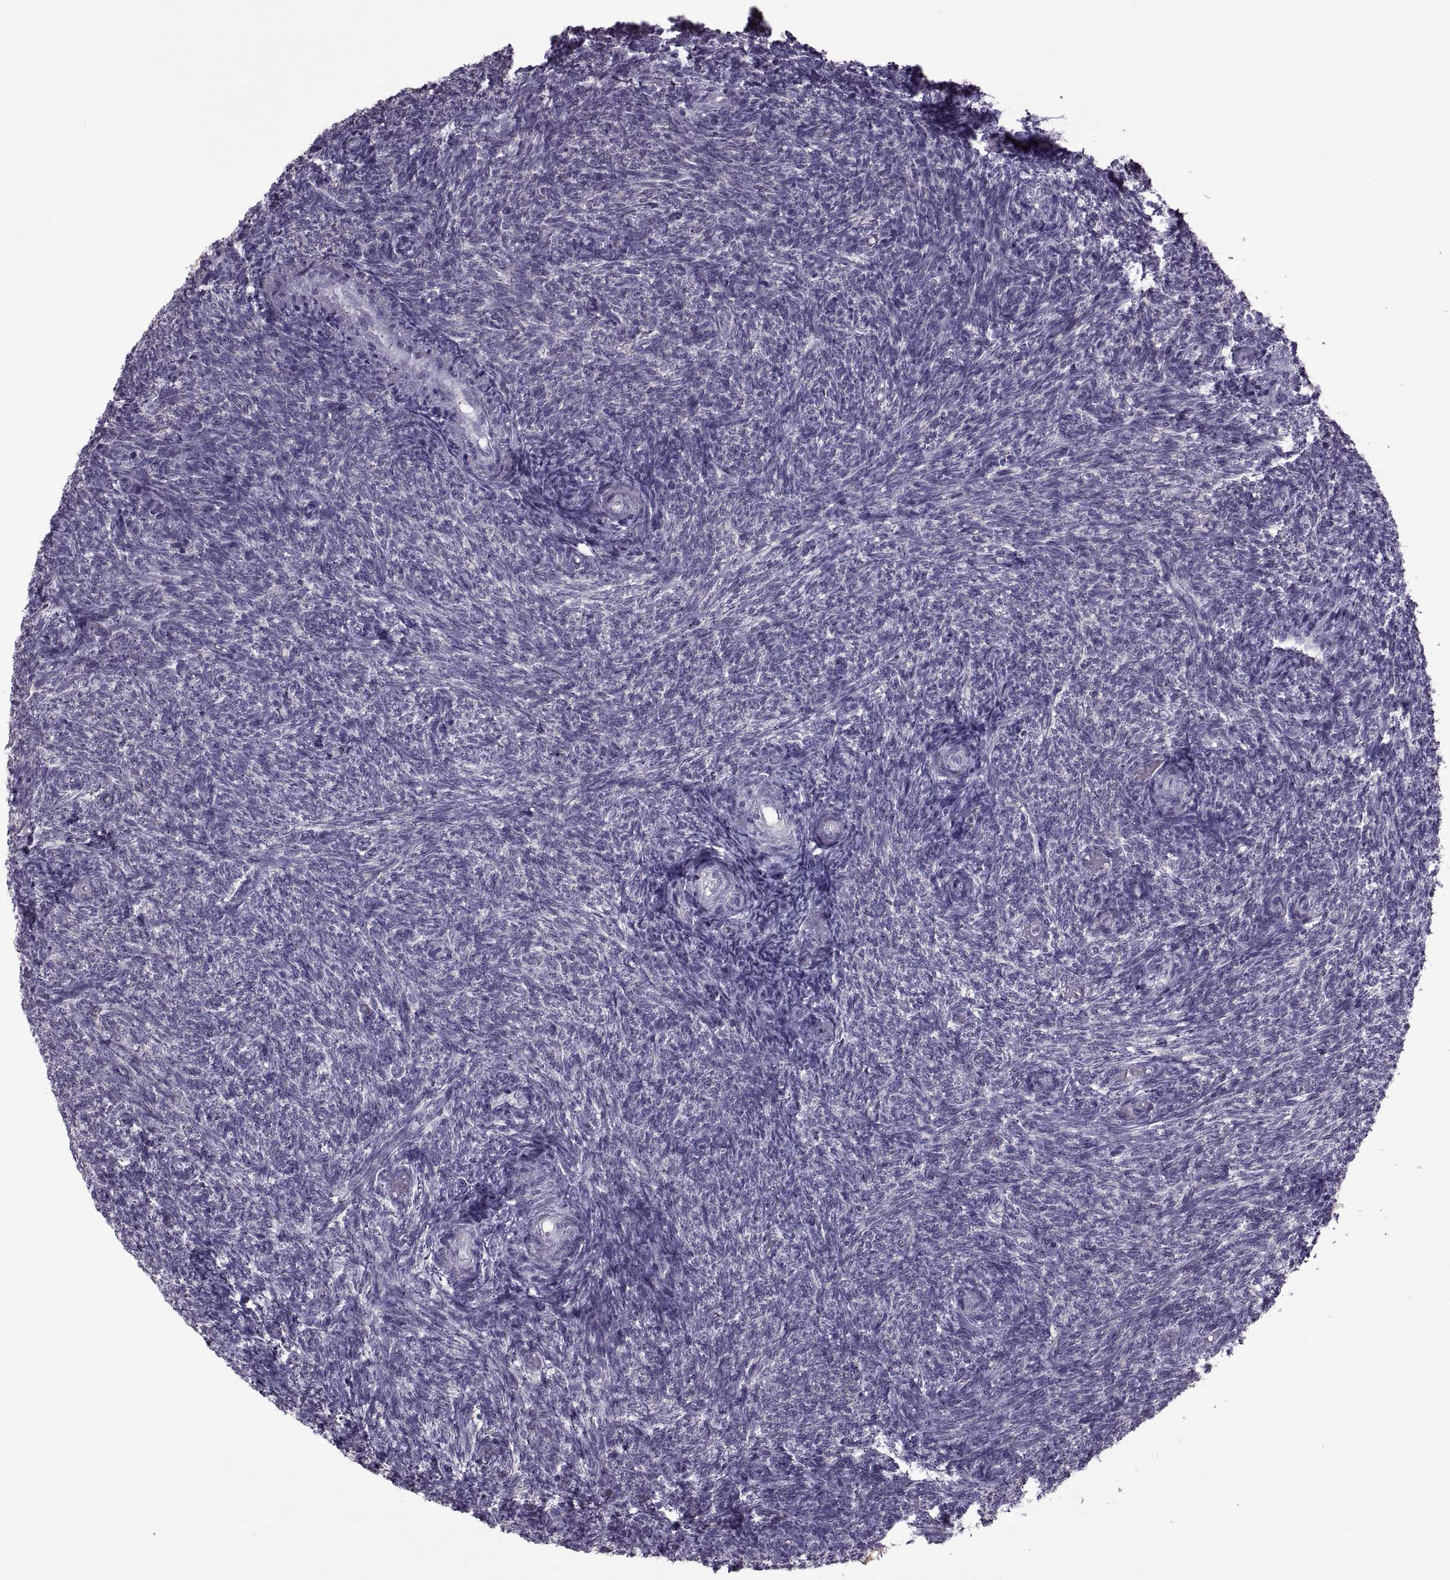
{"staining": {"intensity": "negative", "quantity": "none", "location": "none"}, "tissue": "ovary", "cell_type": "Follicle cells", "image_type": "normal", "snomed": [{"axis": "morphology", "description": "Normal tissue, NOS"}, {"axis": "topography", "description": "Ovary"}], "caption": "Immunohistochemistry (IHC) photomicrograph of normal ovary: ovary stained with DAB (3,3'-diaminobenzidine) exhibits no significant protein expression in follicle cells.", "gene": "PABPC1", "patient": {"sex": "female", "age": 39}}